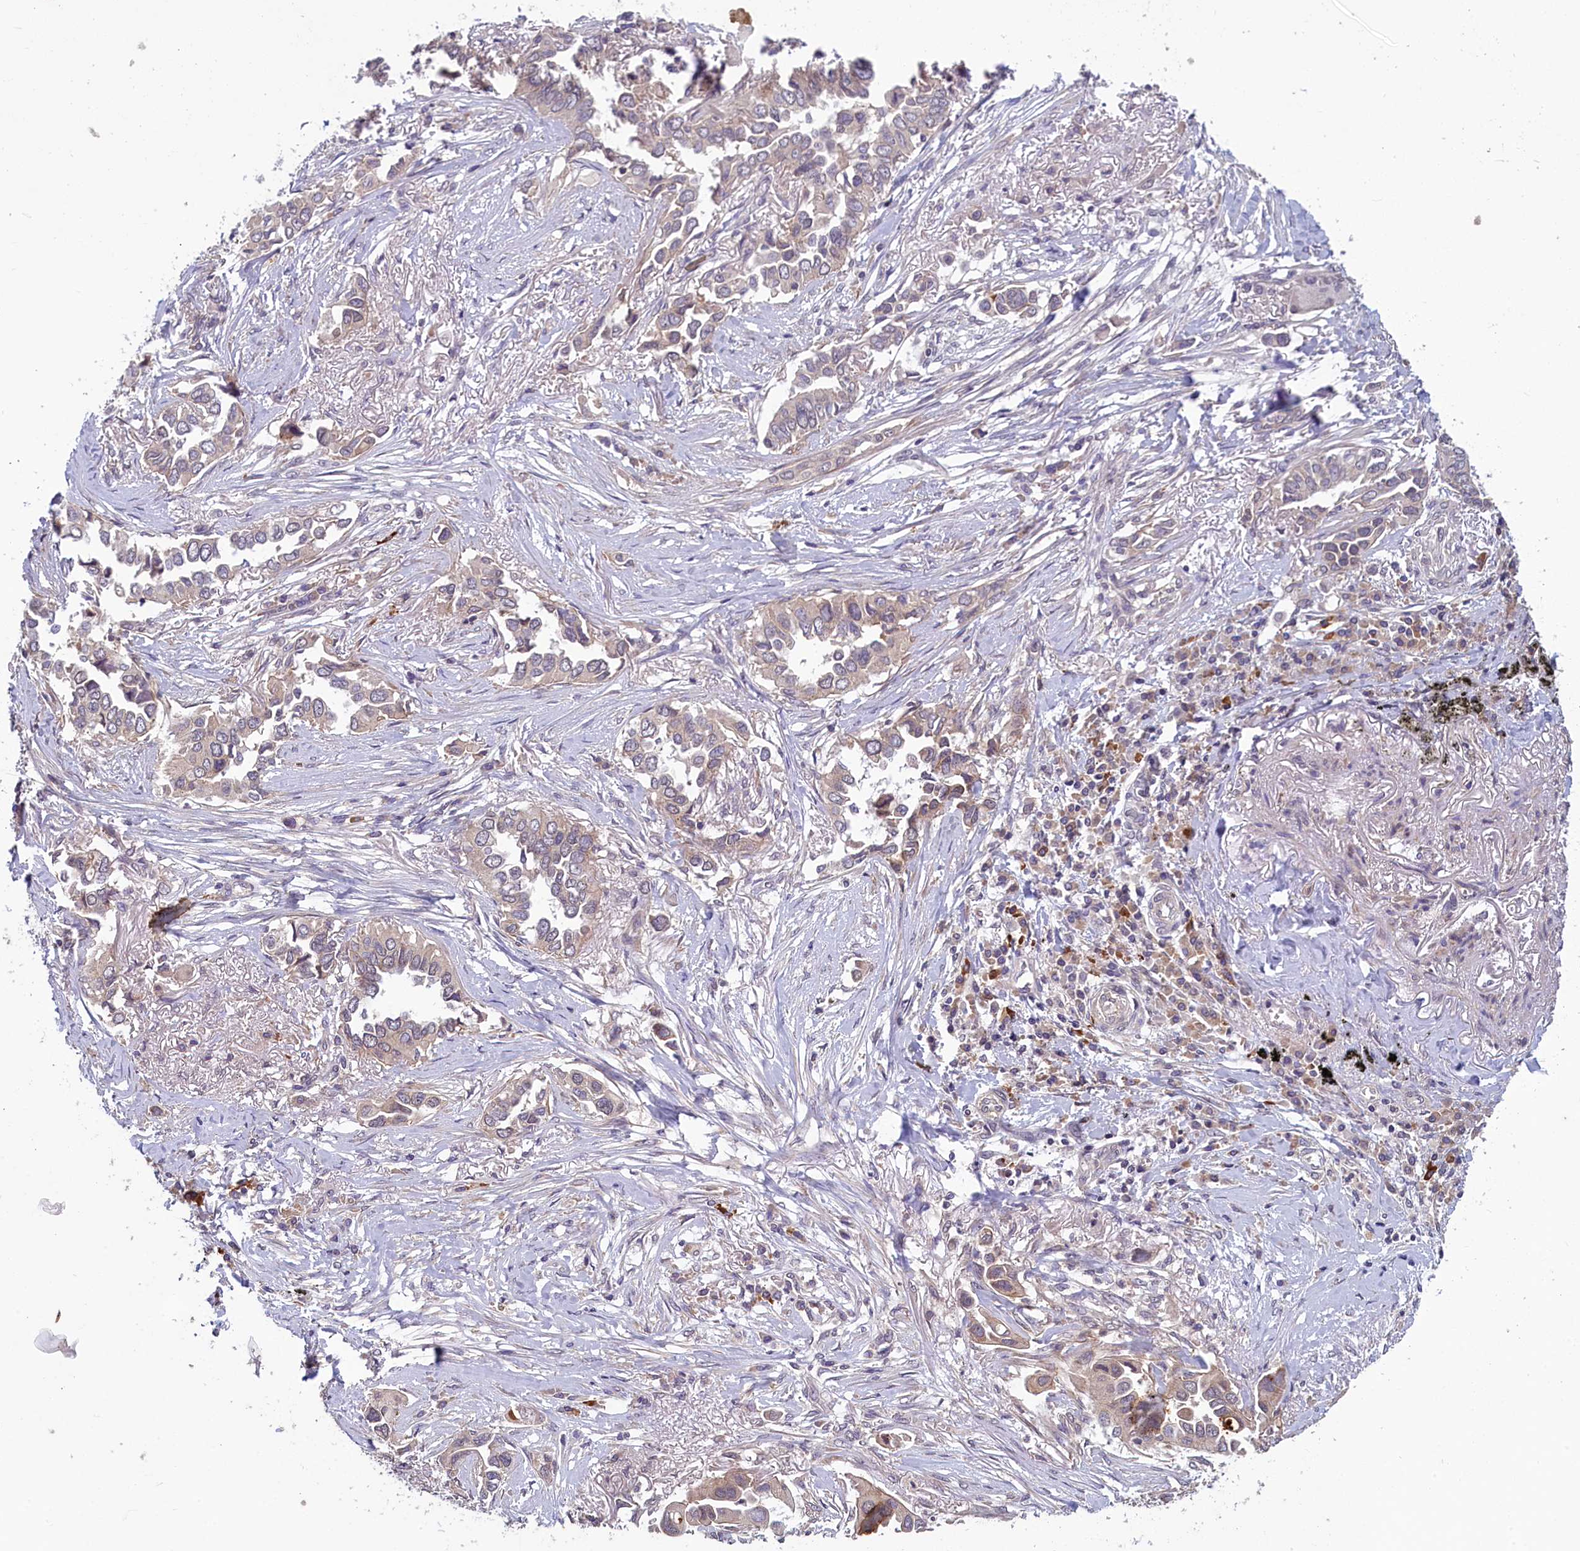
{"staining": {"intensity": "weak", "quantity": "<25%", "location": "cytoplasmic/membranous"}, "tissue": "lung cancer", "cell_type": "Tumor cells", "image_type": "cancer", "snomed": [{"axis": "morphology", "description": "Adenocarcinoma, NOS"}, {"axis": "topography", "description": "Lung"}], "caption": "Immunohistochemistry (IHC) photomicrograph of human adenocarcinoma (lung) stained for a protein (brown), which exhibits no staining in tumor cells.", "gene": "NUDT6", "patient": {"sex": "female", "age": 76}}